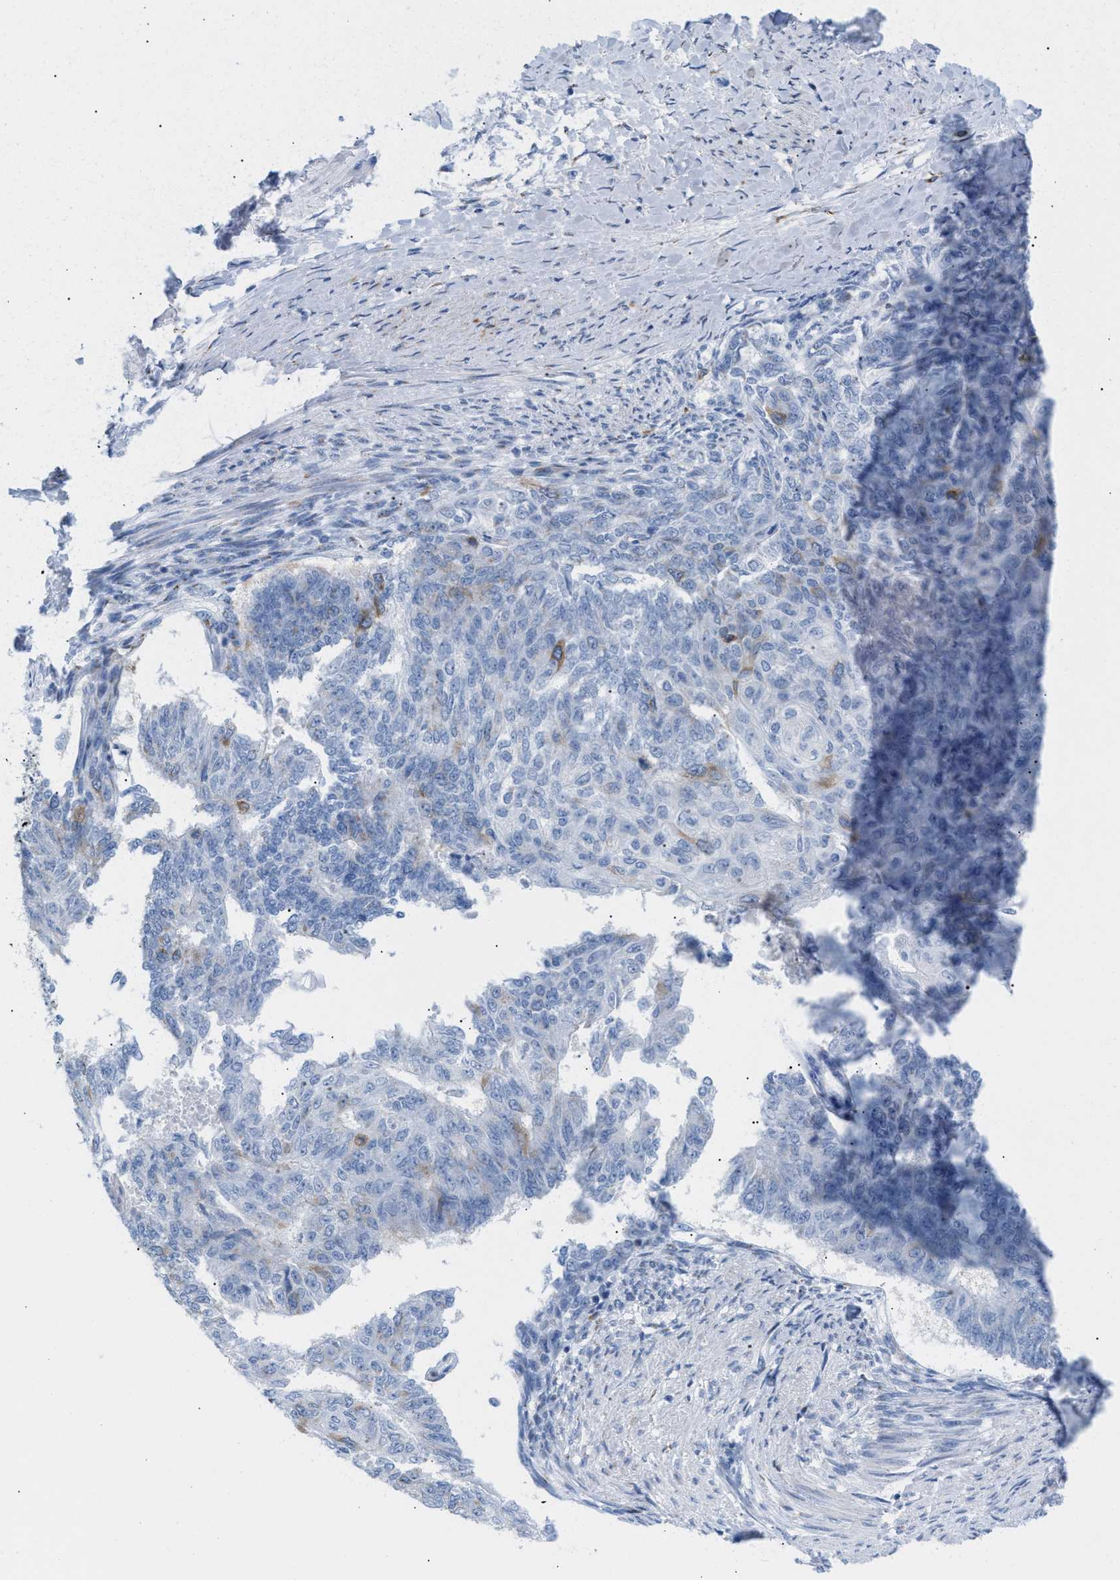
{"staining": {"intensity": "negative", "quantity": "none", "location": "none"}, "tissue": "endometrial cancer", "cell_type": "Tumor cells", "image_type": "cancer", "snomed": [{"axis": "morphology", "description": "Adenocarcinoma, NOS"}, {"axis": "topography", "description": "Endometrium"}], "caption": "Protein analysis of endometrial adenocarcinoma exhibits no significant expression in tumor cells.", "gene": "TACC3", "patient": {"sex": "female", "age": 32}}